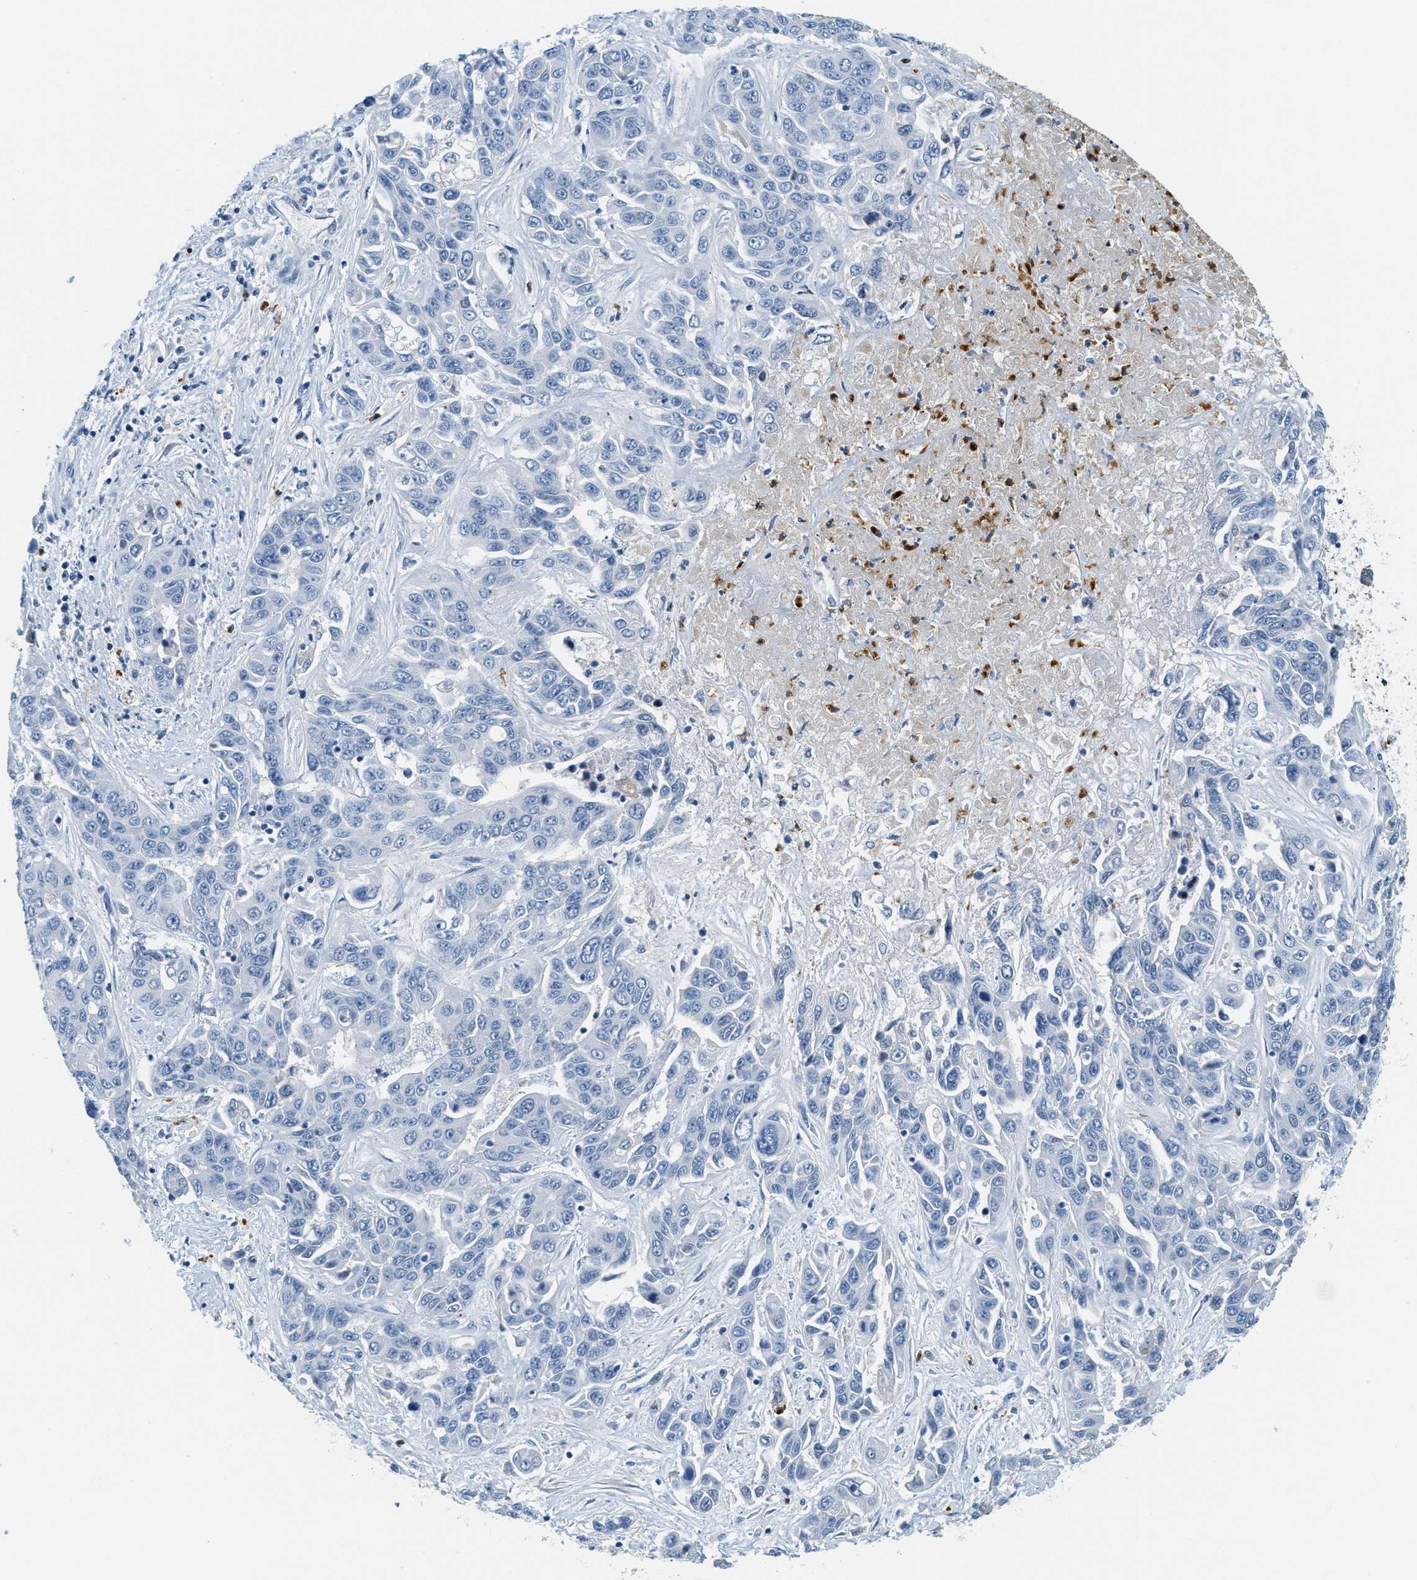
{"staining": {"intensity": "negative", "quantity": "none", "location": "none"}, "tissue": "liver cancer", "cell_type": "Tumor cells", "image_type": "cancer", "snomed": [{"axis": "morphology", "description": "Cholangiocarcinoma"}, {"axis": "topography", "description": "Liver"}], "caption": "An image of liver cancer stained for a protein reveals no brown staining in tumor cells.", "gene": "LCN2", "patient": {"sex": "female", "age": 52}}